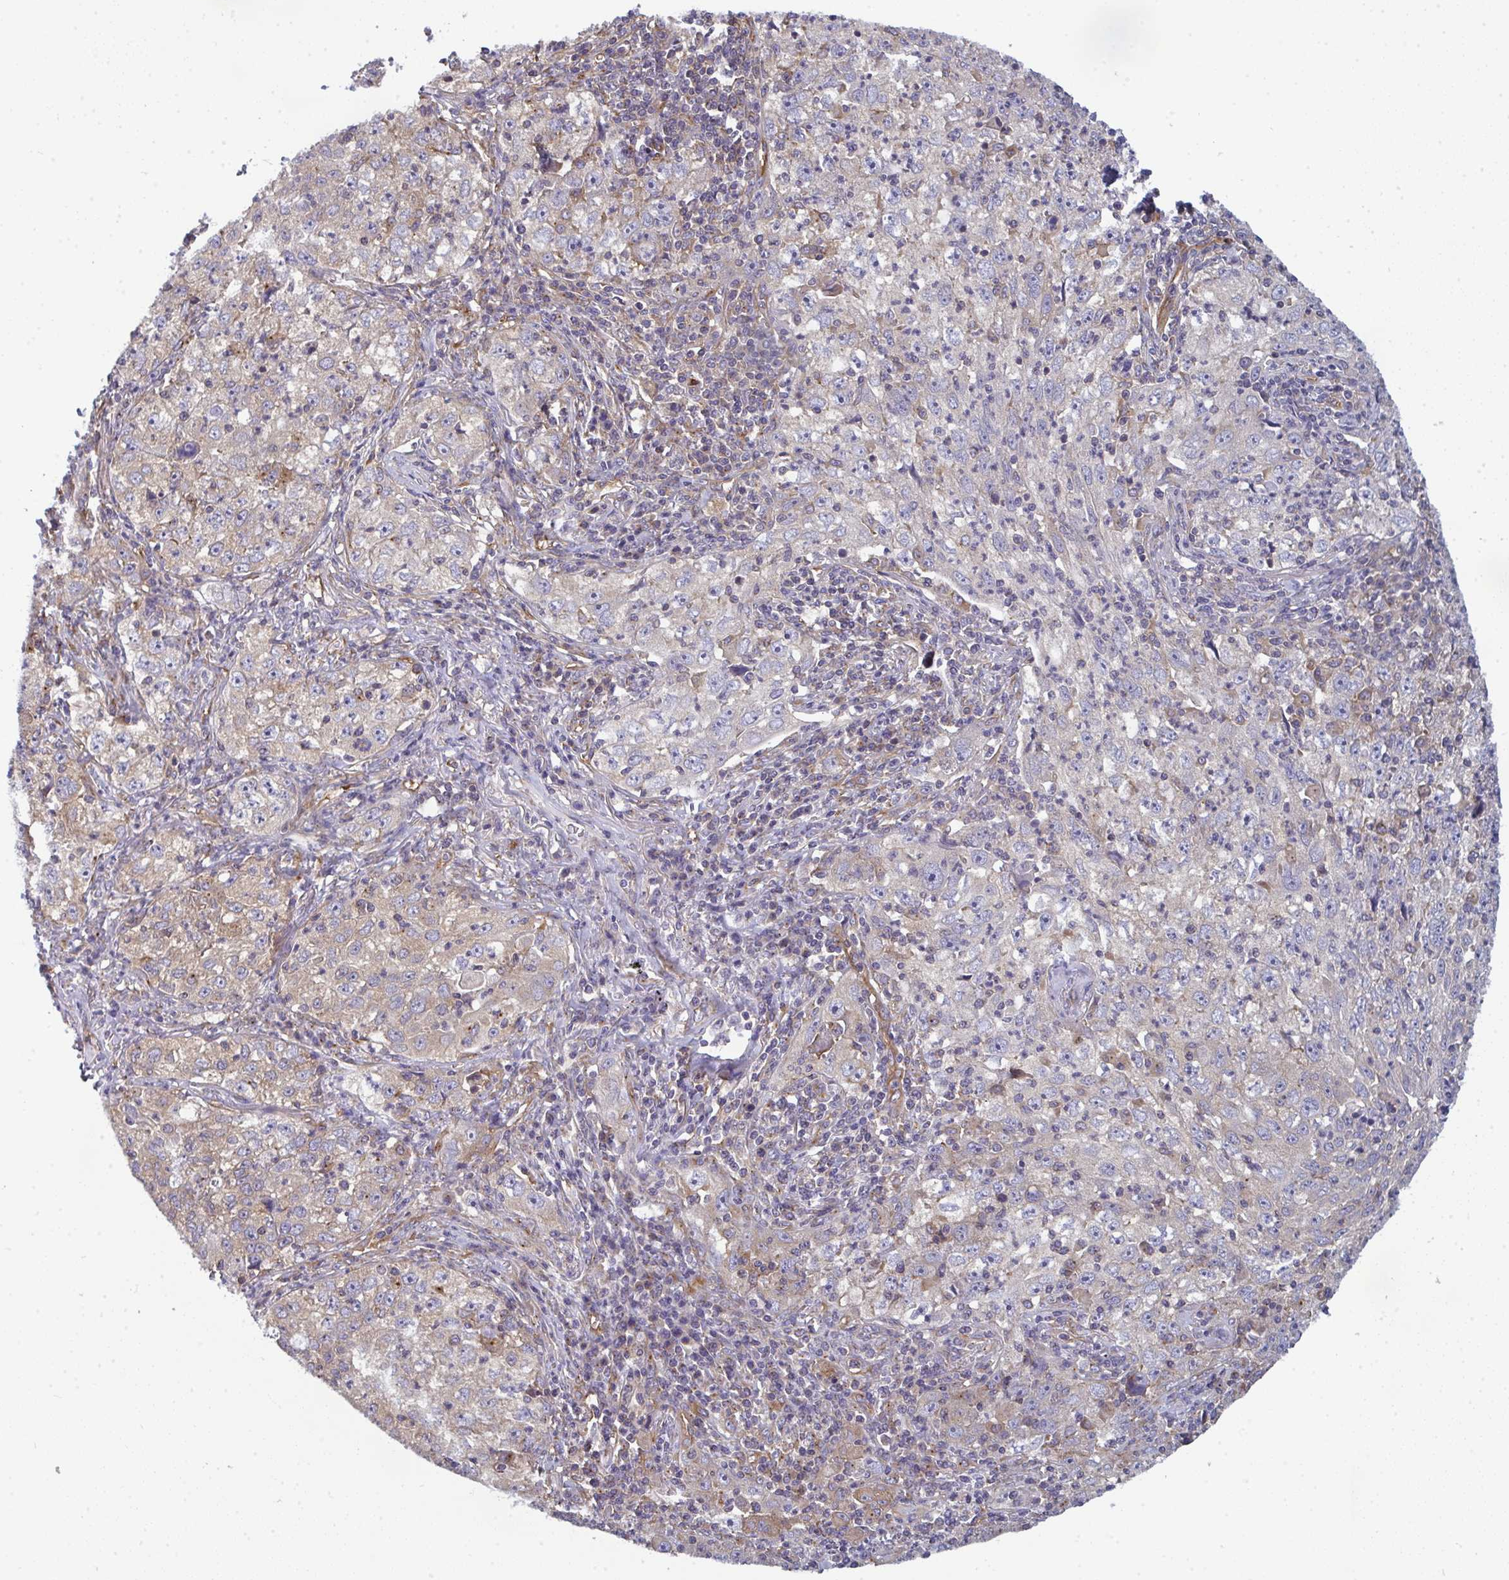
{"staining": {"intensity": "weak", "quantity": "<25%", "location": "cytoplasmic/membranous"}, "tissue": "lung cancer", "cell_type": "Tumor cells", "image_type": "cancer", "snomed": [{"axis": "morphology", "description": "Squamous cell carcinoma, NOS"}, {"axis": "topography", "description": "Lung"}], "caption": "This is an immunohistochemistry (IHC) micrograph of lung cancer (squamous cell carcinoma). There is no positivity in tumor cells.", "gene": "DYNC1I2", "patient": {"sex": "male", "age": 71}}